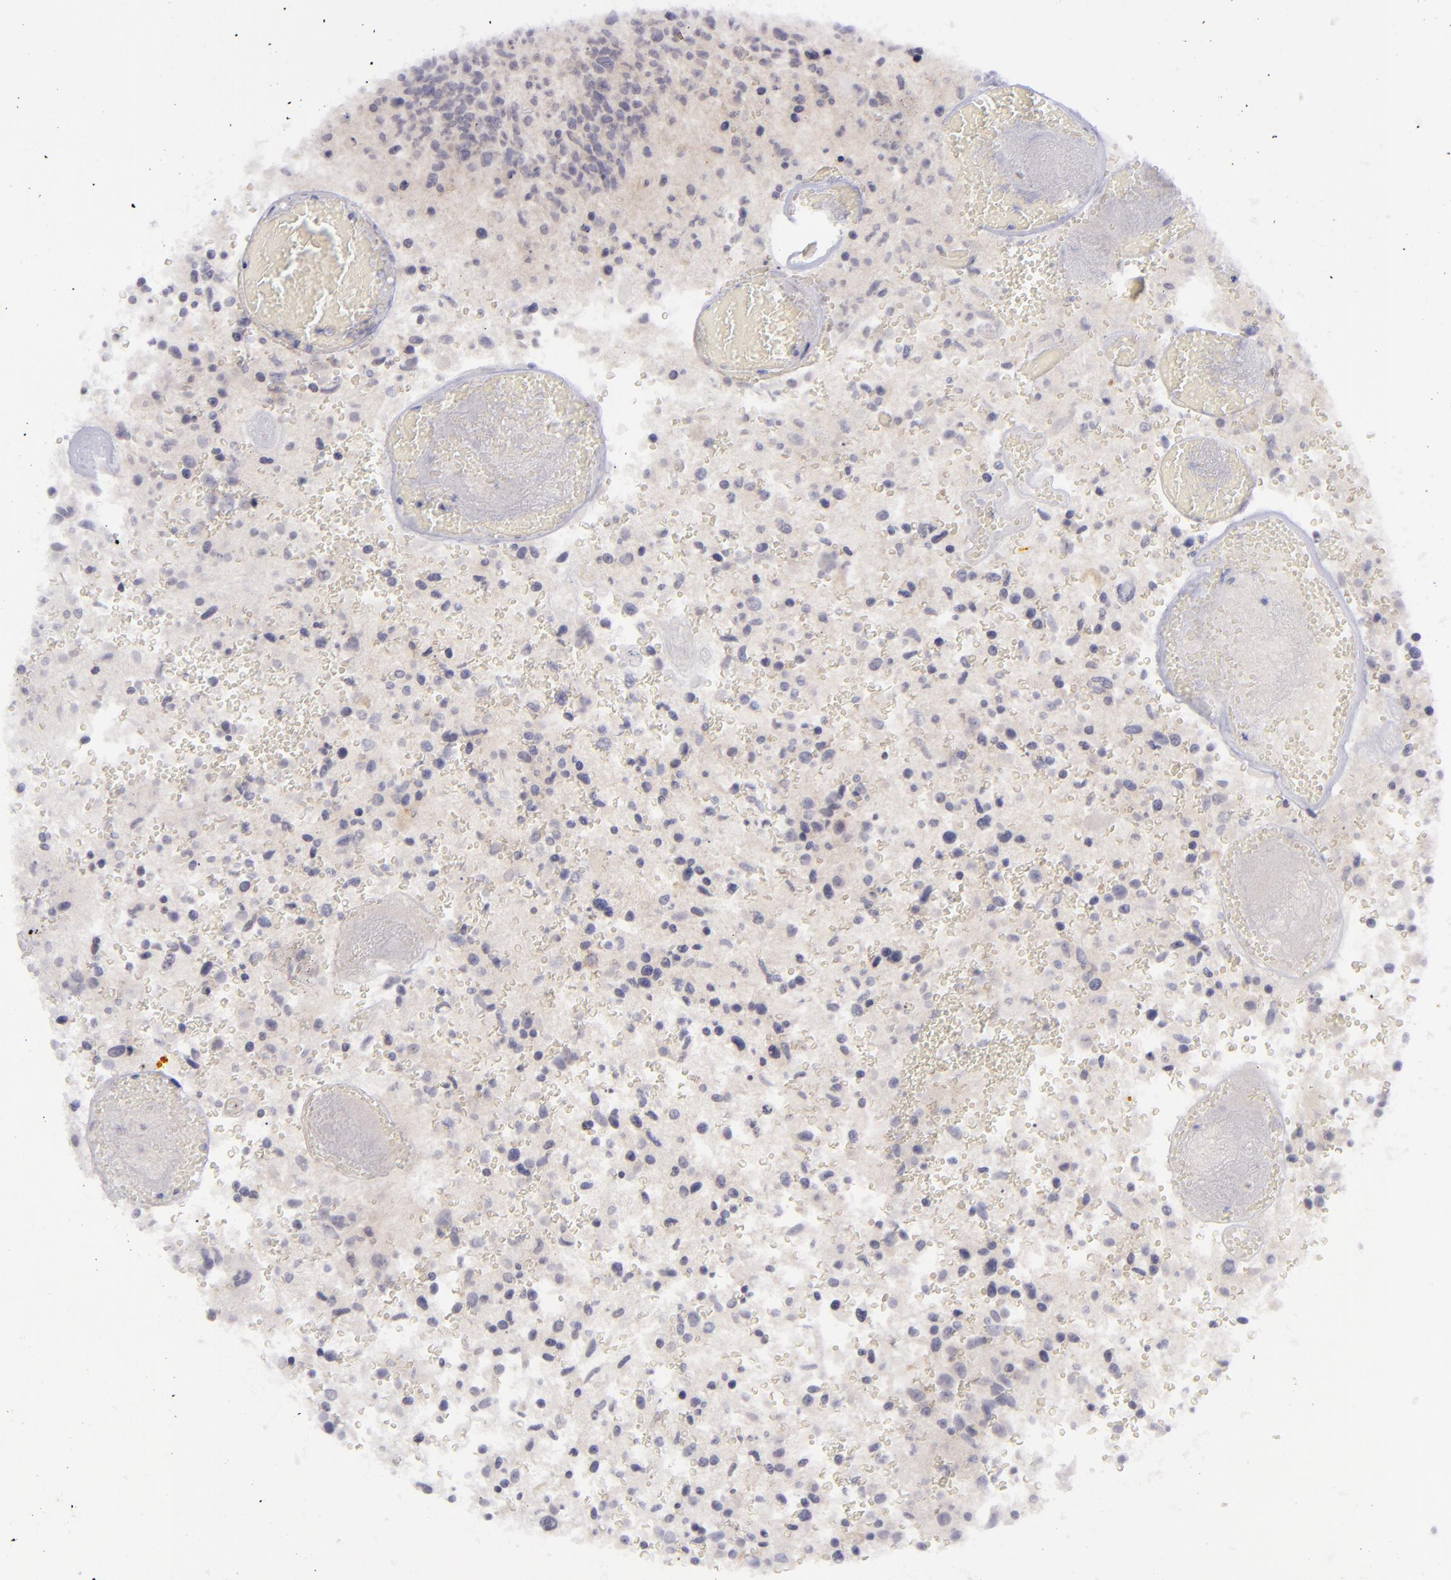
{"staining": {"intensity": "negative", "quantity": "none", "location": "none"}, "tissue": "glioma", "cell_type": "Tumor cells", "image_type": "cancer", "snomed": [{"axis": "morphology", "description": "Glioma, malignant, High grade"}, {"axis": "topography", "description": "Brain"}], "caption": "Glioma stained for a protein using immunohistochemistry (IHC) shows no positivity tumor cells.", "gene": "EVPL", "patient": {"sex": "male", "age": 72}}